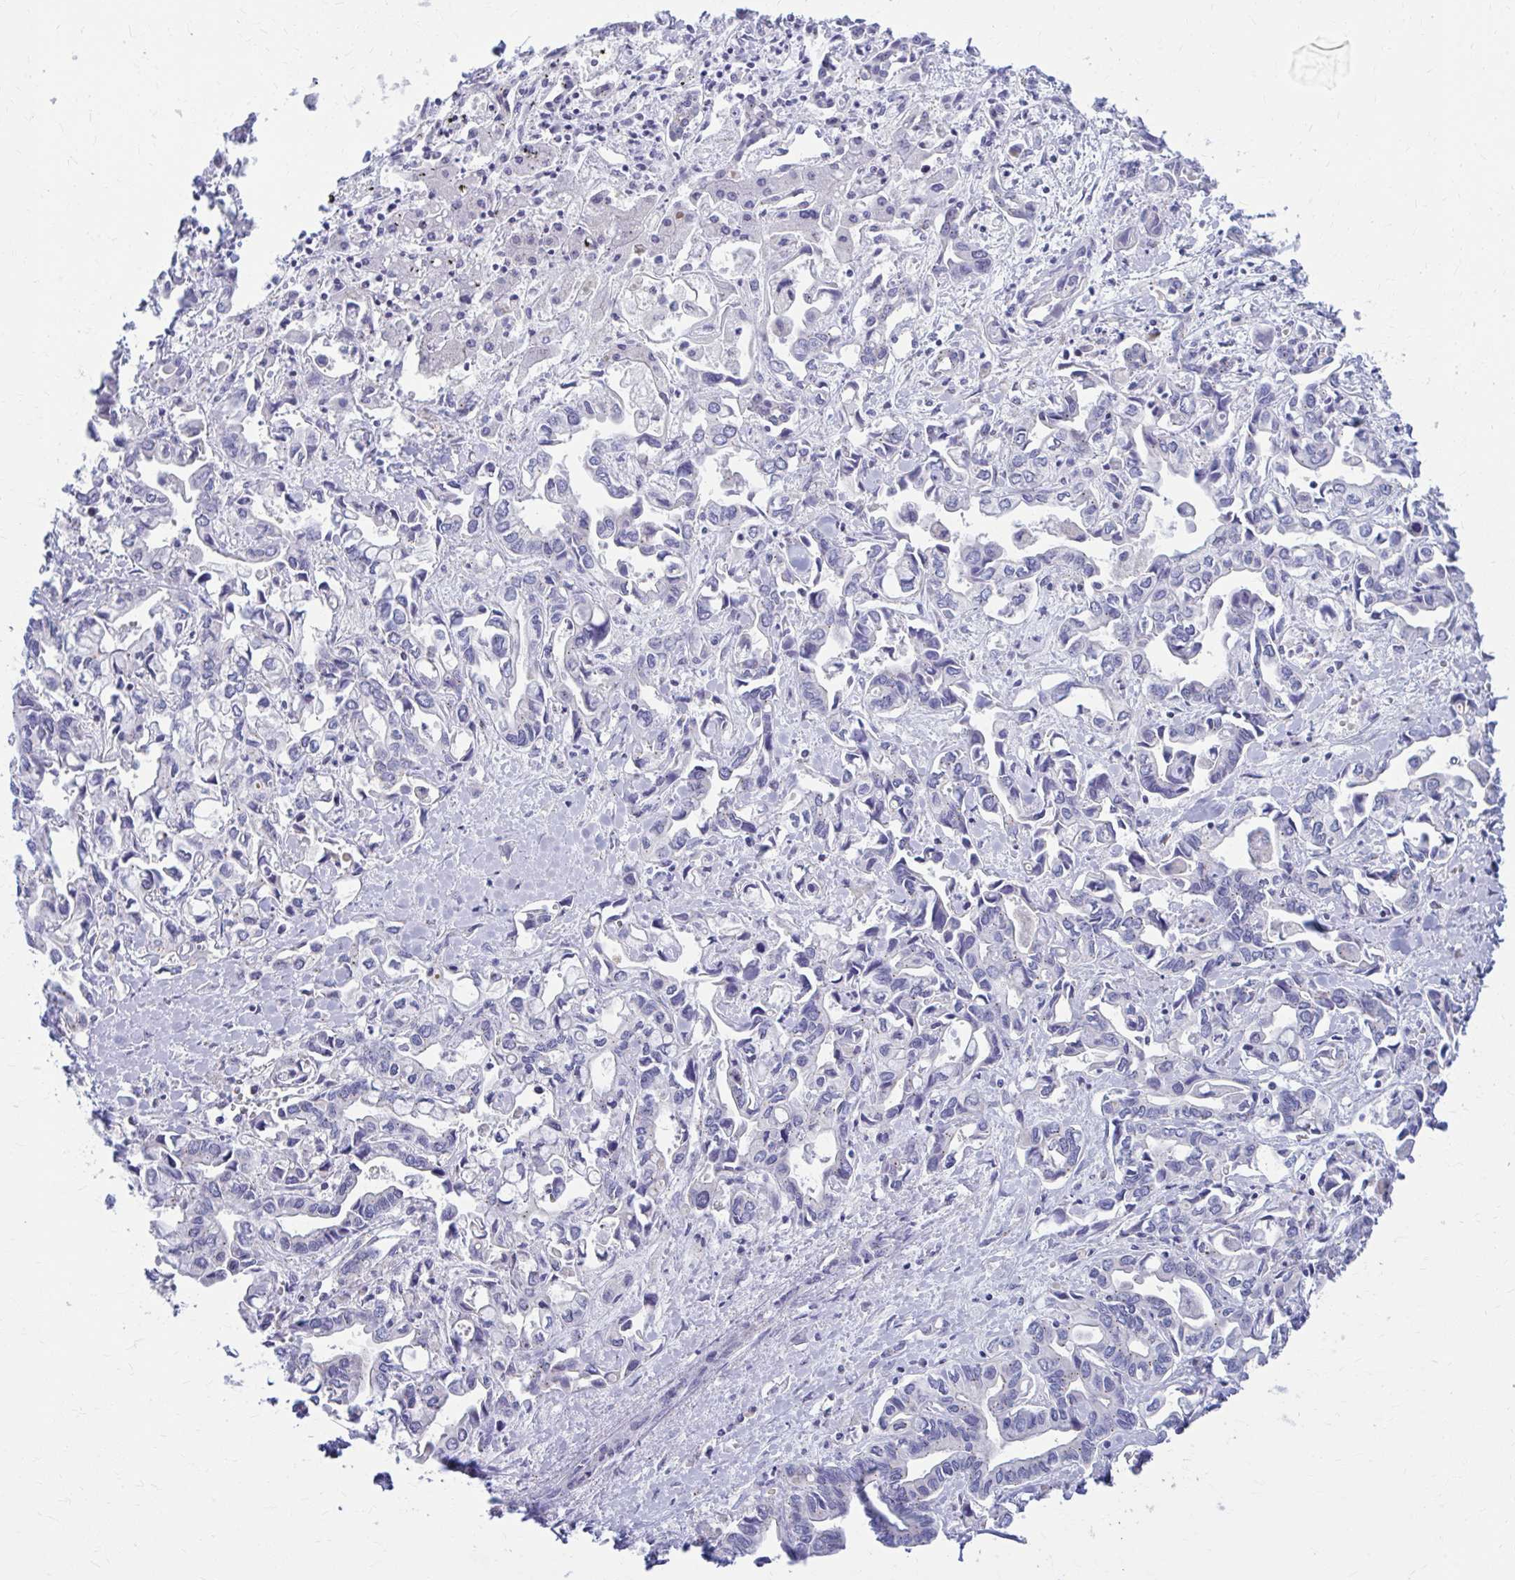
{"staining": {"intensity": "negative", "quantity": "none", "location": "none"}, "tissue": "liver cancer", "cell_type": "Tumor cells", "image_type": "cancer", "snomed": [{"axis": "morphology", "description": "Cholangiocarcinoma"}, {"axis": "topography", "description": "Liver"}], "caption": "An image of liver cholangiocarcinoma stained for a protein displays no brown staining in tumor cells.", "gene": "RADIL", "patient": {"sex": "female", "age": 64}}